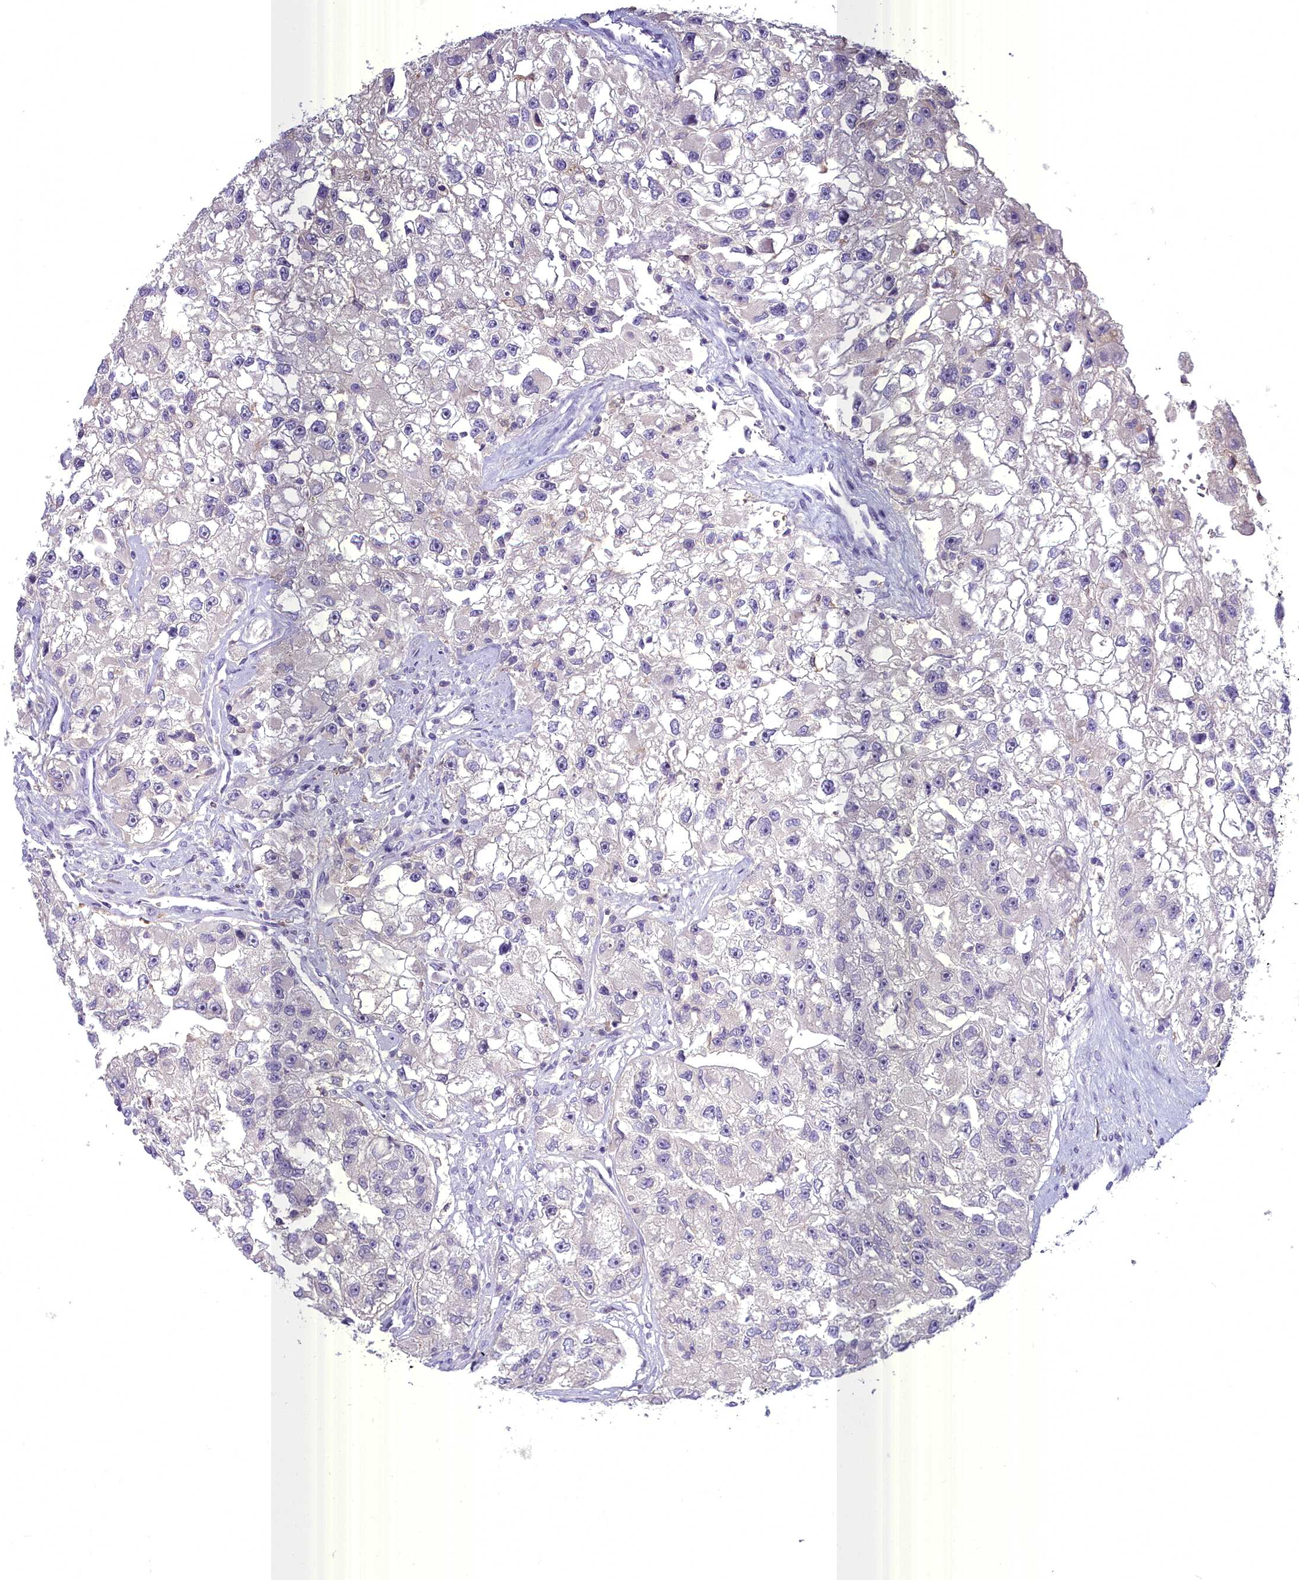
{"staining": {"intensity": "negative", "quantity": "none", "location": "none"}, "tissue": "renal cancer", "cell_type": "Tumor cells", "image_type": "cancer", "snomed": [{"axis": "morphology", "description": "Adenocarcinoma, NOS"}, {"axis": "topography", "description": "Kidney"}], "caption": "Adenocarcinoma (renal) stained for a protein using immunohistochemistry exhibits no positivity tumor cells.", "gene": "BLNK", "patient": {"sex": "male", "age": 63}}